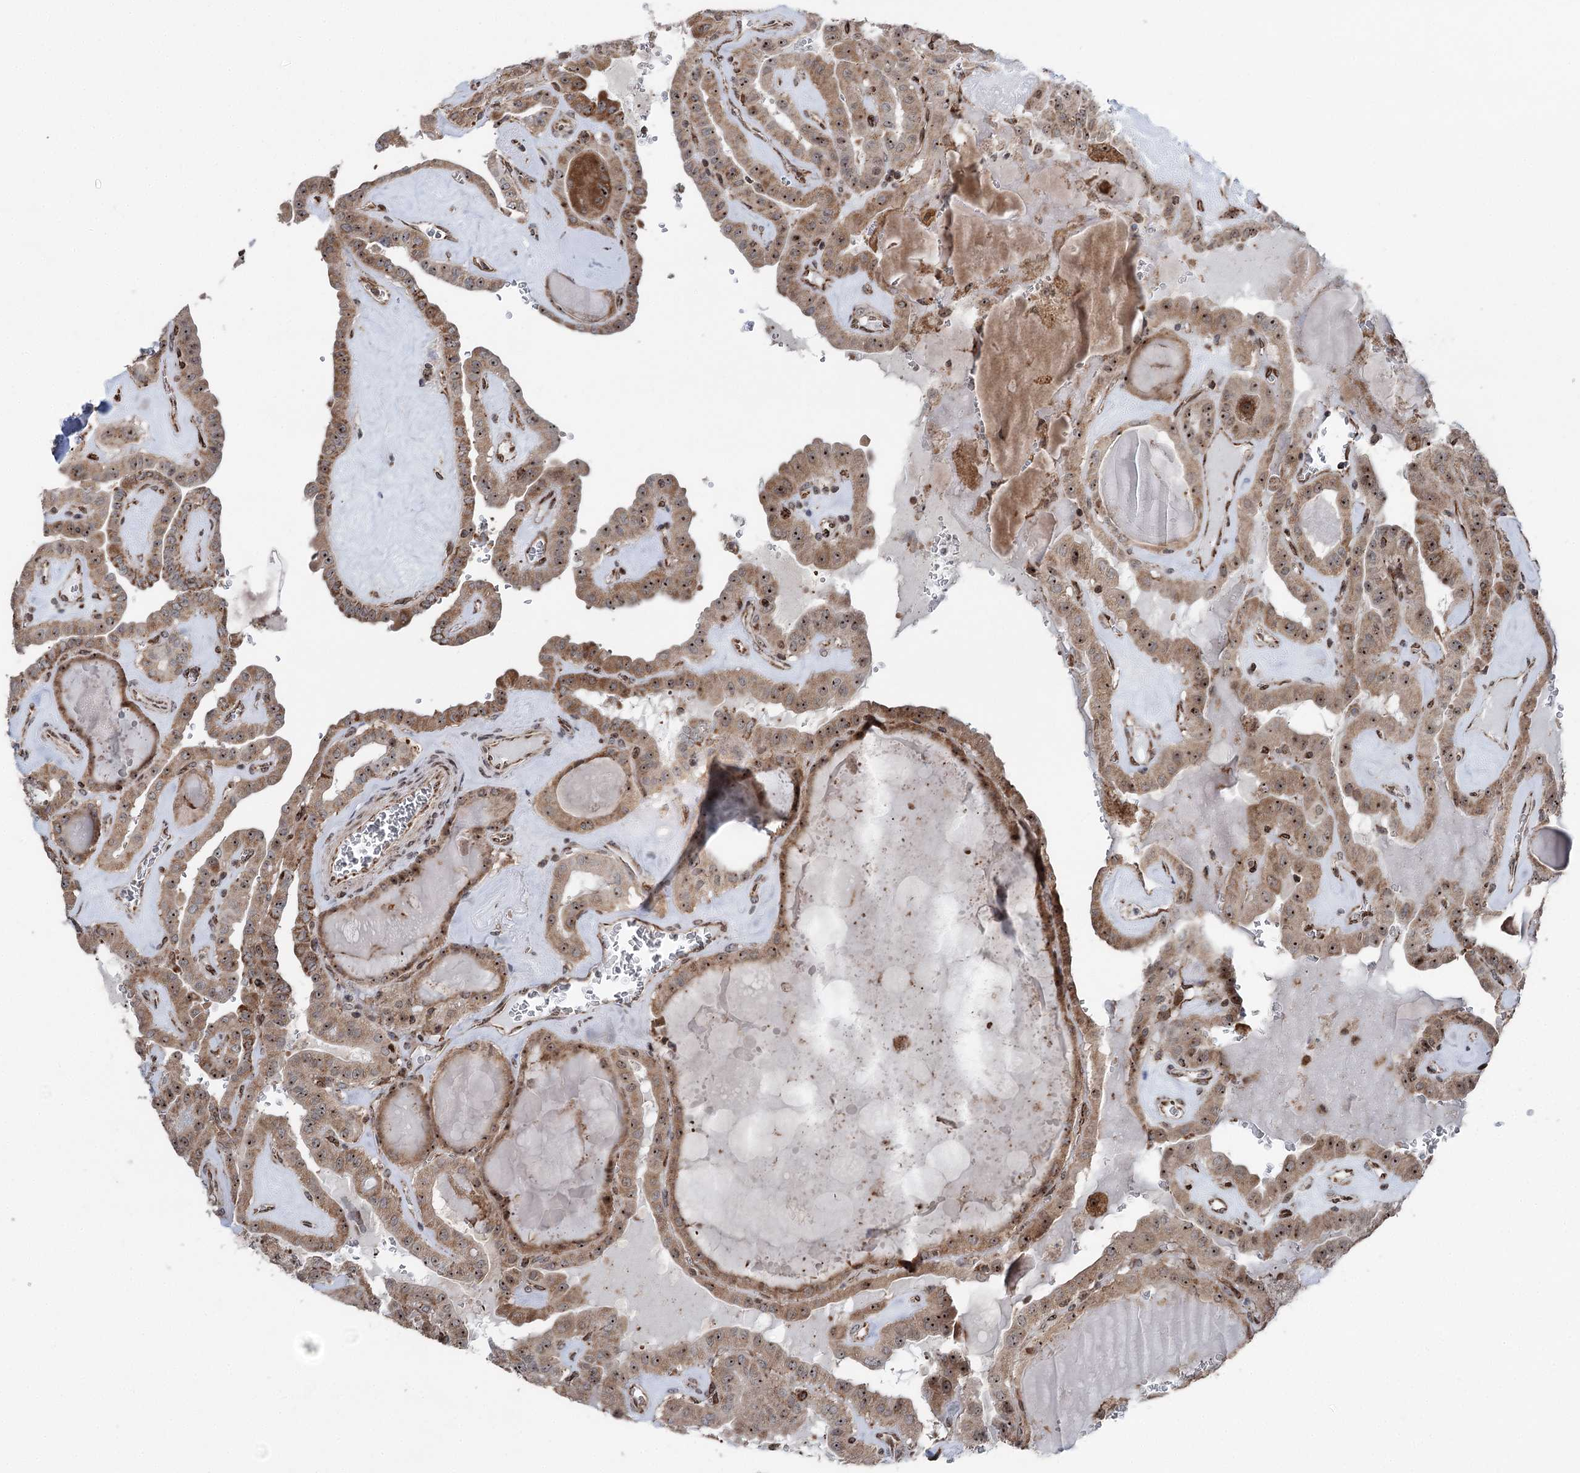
{"staining": {"intensity": "moderate", "quantity": ">75%", "location": "cytoplasmic/membranous,nuclear"}, "tissue": "thyroid cancer", "cell_type": "Tumor cells", "image_type": "cancer", "snomed": [{"axis": "morphology", "description": "Papillary adenocarcinoma, NOS"}, {"axis": "topography", "description": "Thyroid gland"}], "caption": "Immunohistochemistry of human thyroid papillary adenocarcinoma shows medium levels of moderate cytoplasmic/membranous and nuclear expression in approximately >75% of tumor cells.", "gene": "STEEP1", "patient": {"sex": "male", "age": 52}}